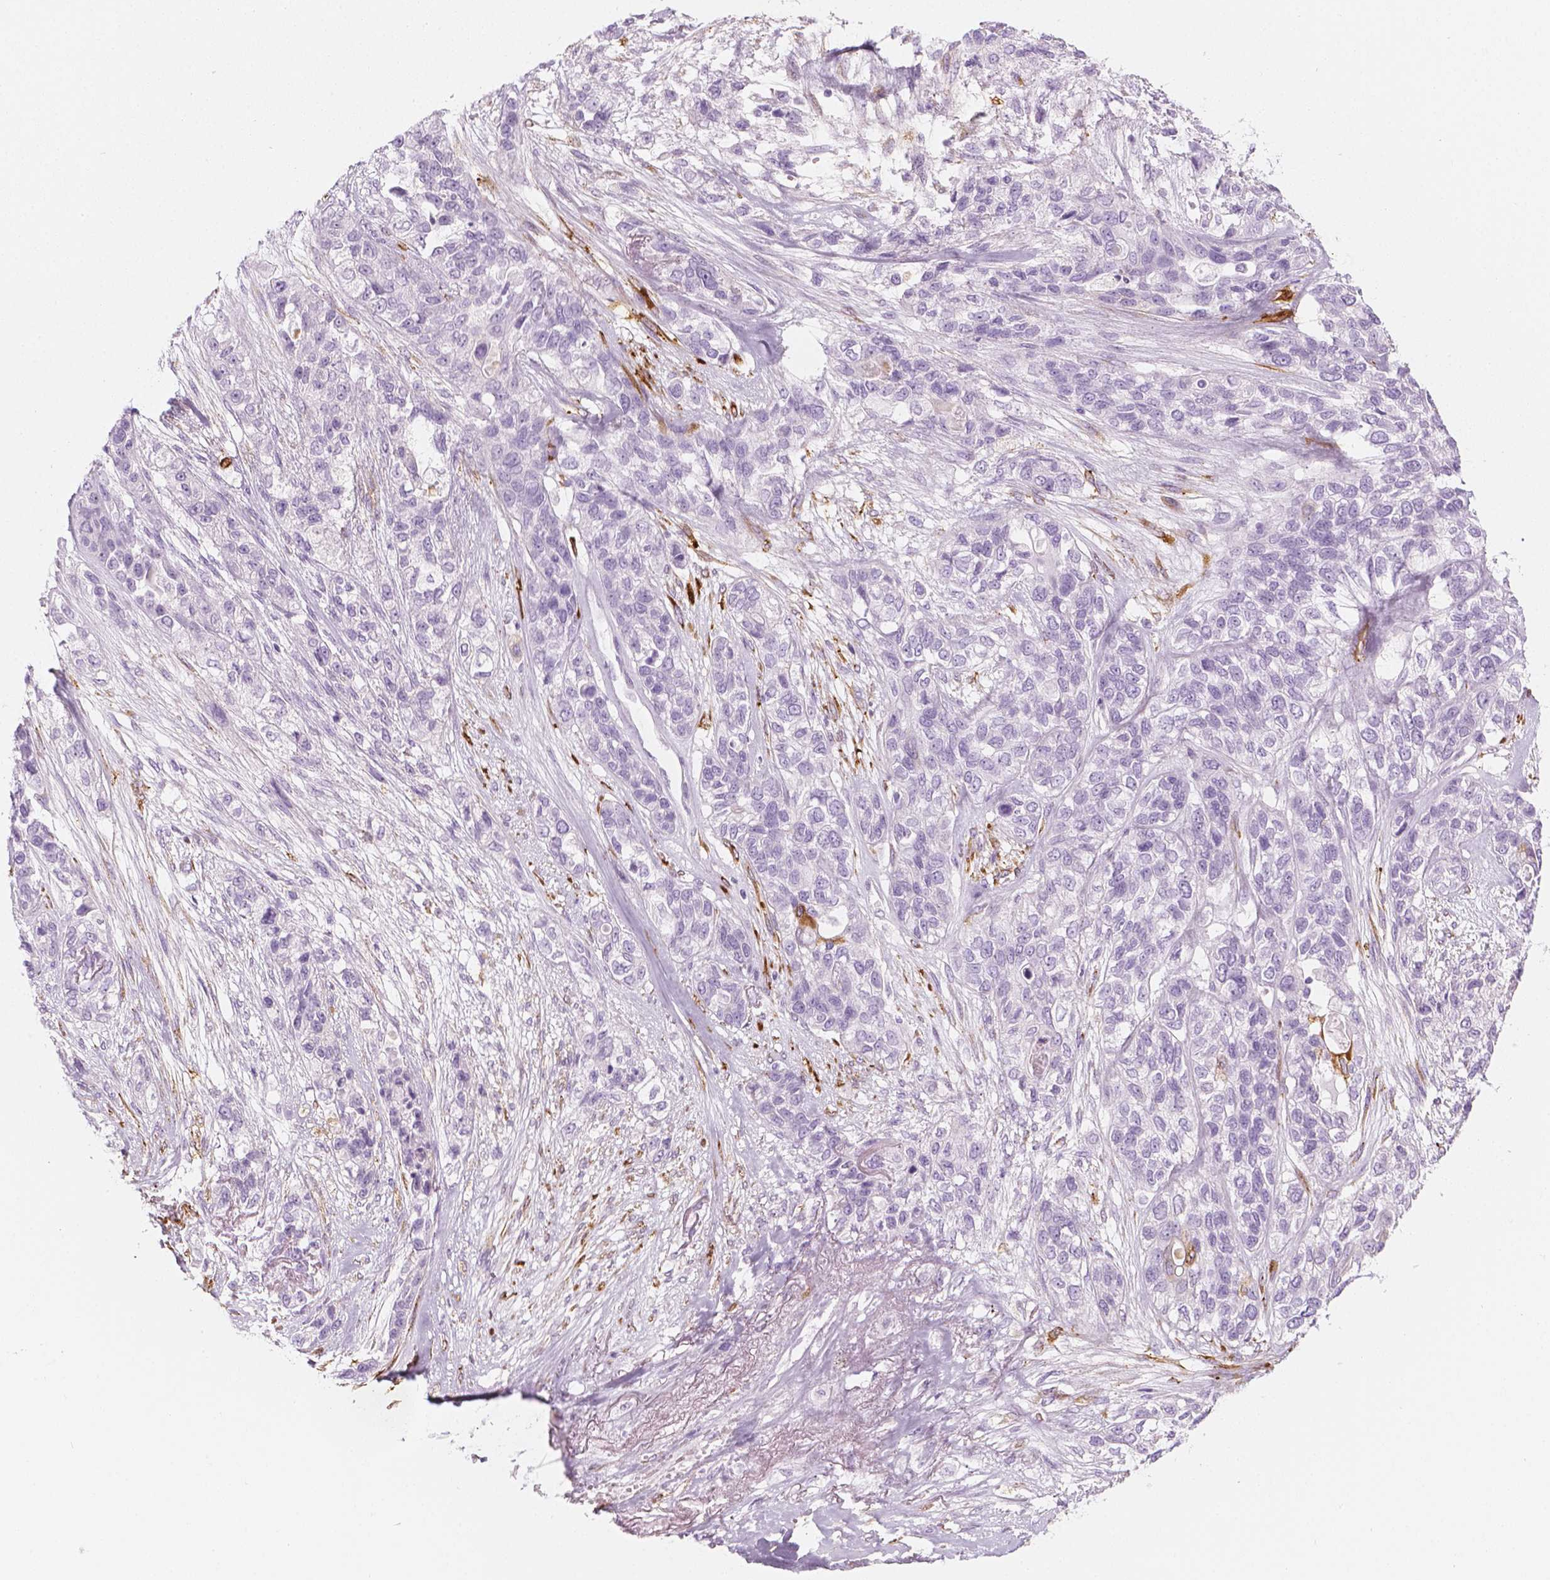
{"staining": {"intensity": "negative", "quantity": "none", "location": "none"}, "tissue": "lung cancer", "cell_type": "Tumor cells", "image_type": "cancer", "snomed": [{"axis": "morphology", "description": "Squamous cell carcinoma, NOS"}, {"axis": "topography", "description": "Lung"}], "caption": "Protein analysis of lung cancer (squamous cell carcinoma) demonstrates no significant staining in tumor cells.", "gene": "CES1", "patient": {"sex": "female", "age": 70}}